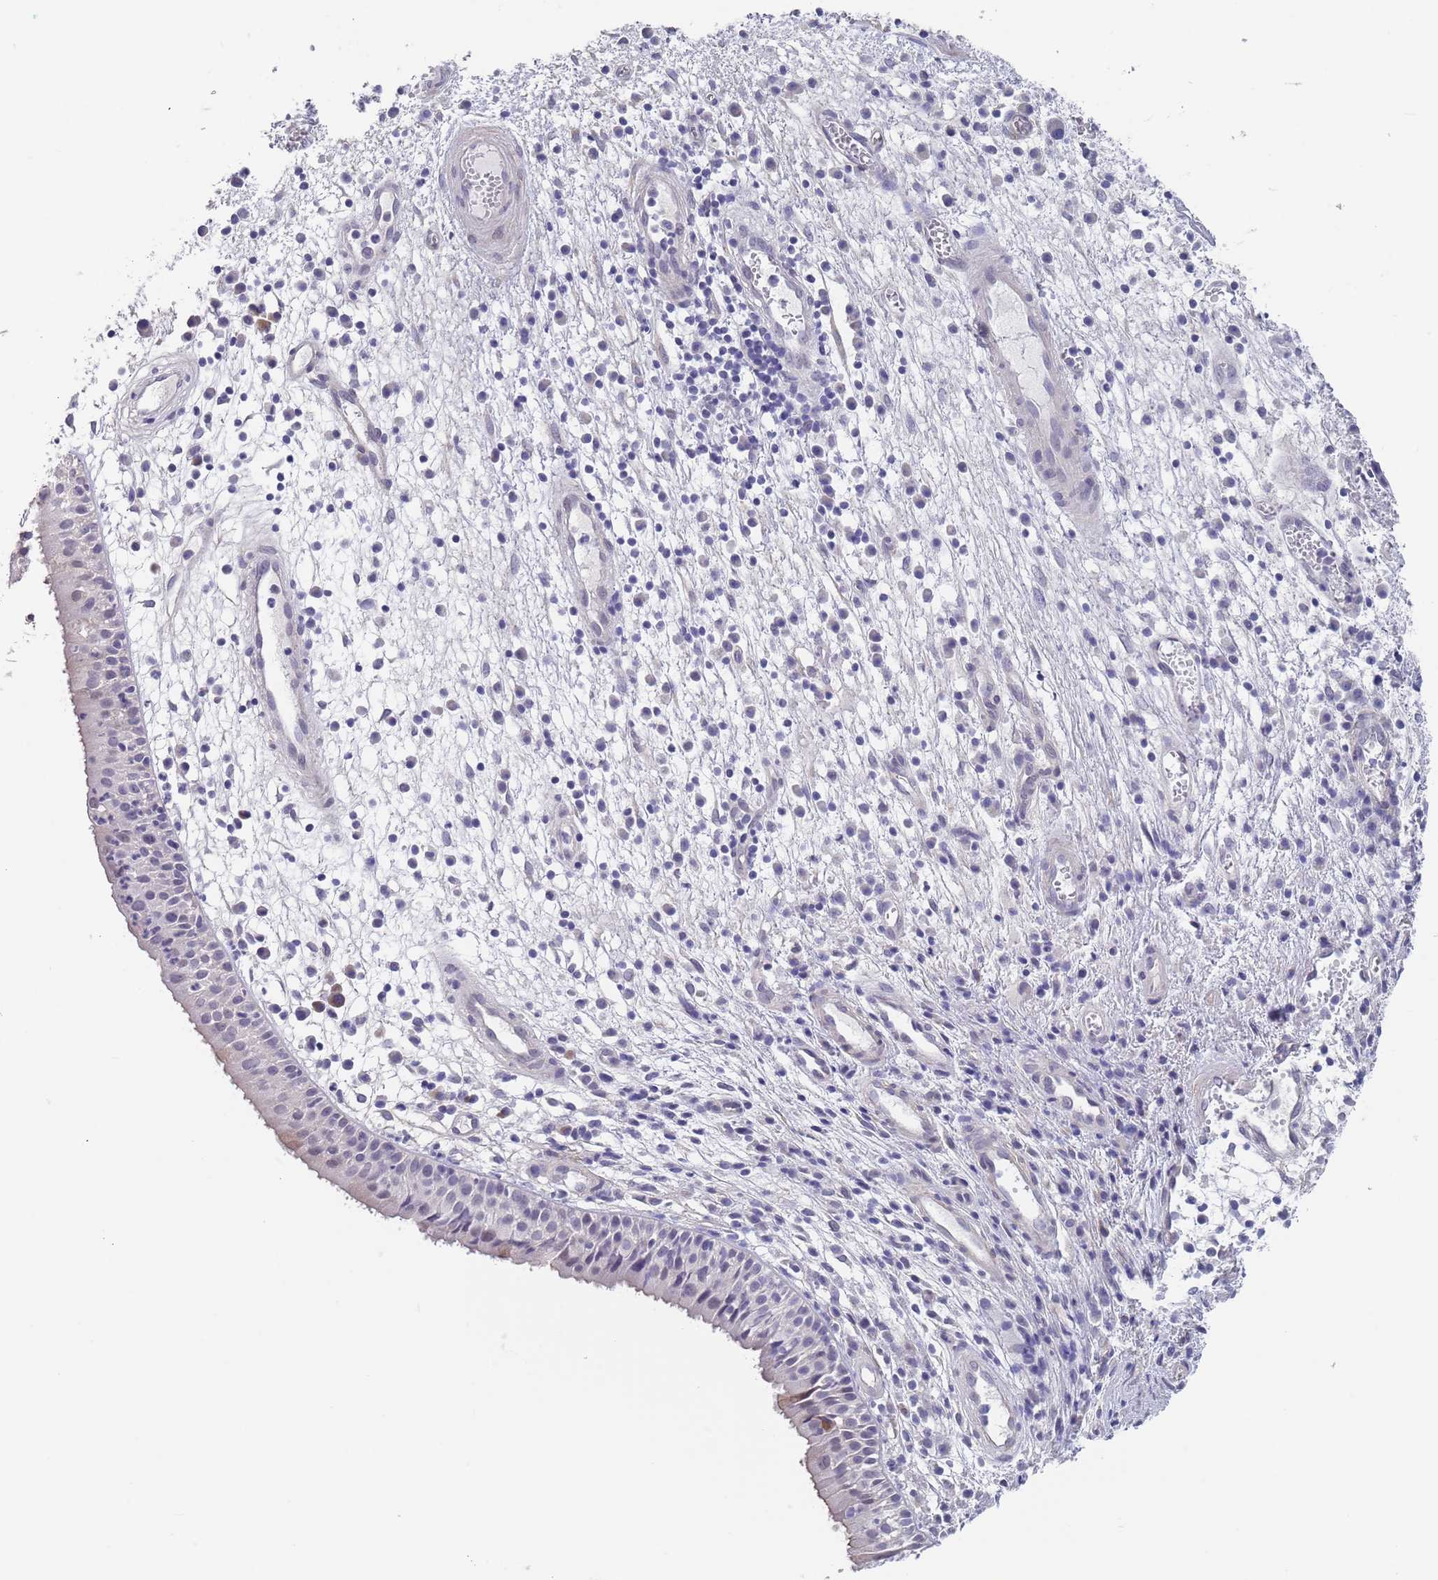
{"staining": {"intensity": "negative", "quantity": "none", "location": "none"}, "tissue": "nasopharynx", "cell_type": "Respiratory epithelial cells", "image_type": "normal", "snomed": [{"axis": "morphology", "description": "Normal tissue, NOS"}, {"axis": "topography", "description": "Nasopharynx"}], "caption": "A photomicrograph of nasopharynx stained for a protein reveals no brown staining in respiratory epithelial cells.", "gene": "RNF169", "patient": {"sex": "female", "age": 63}}